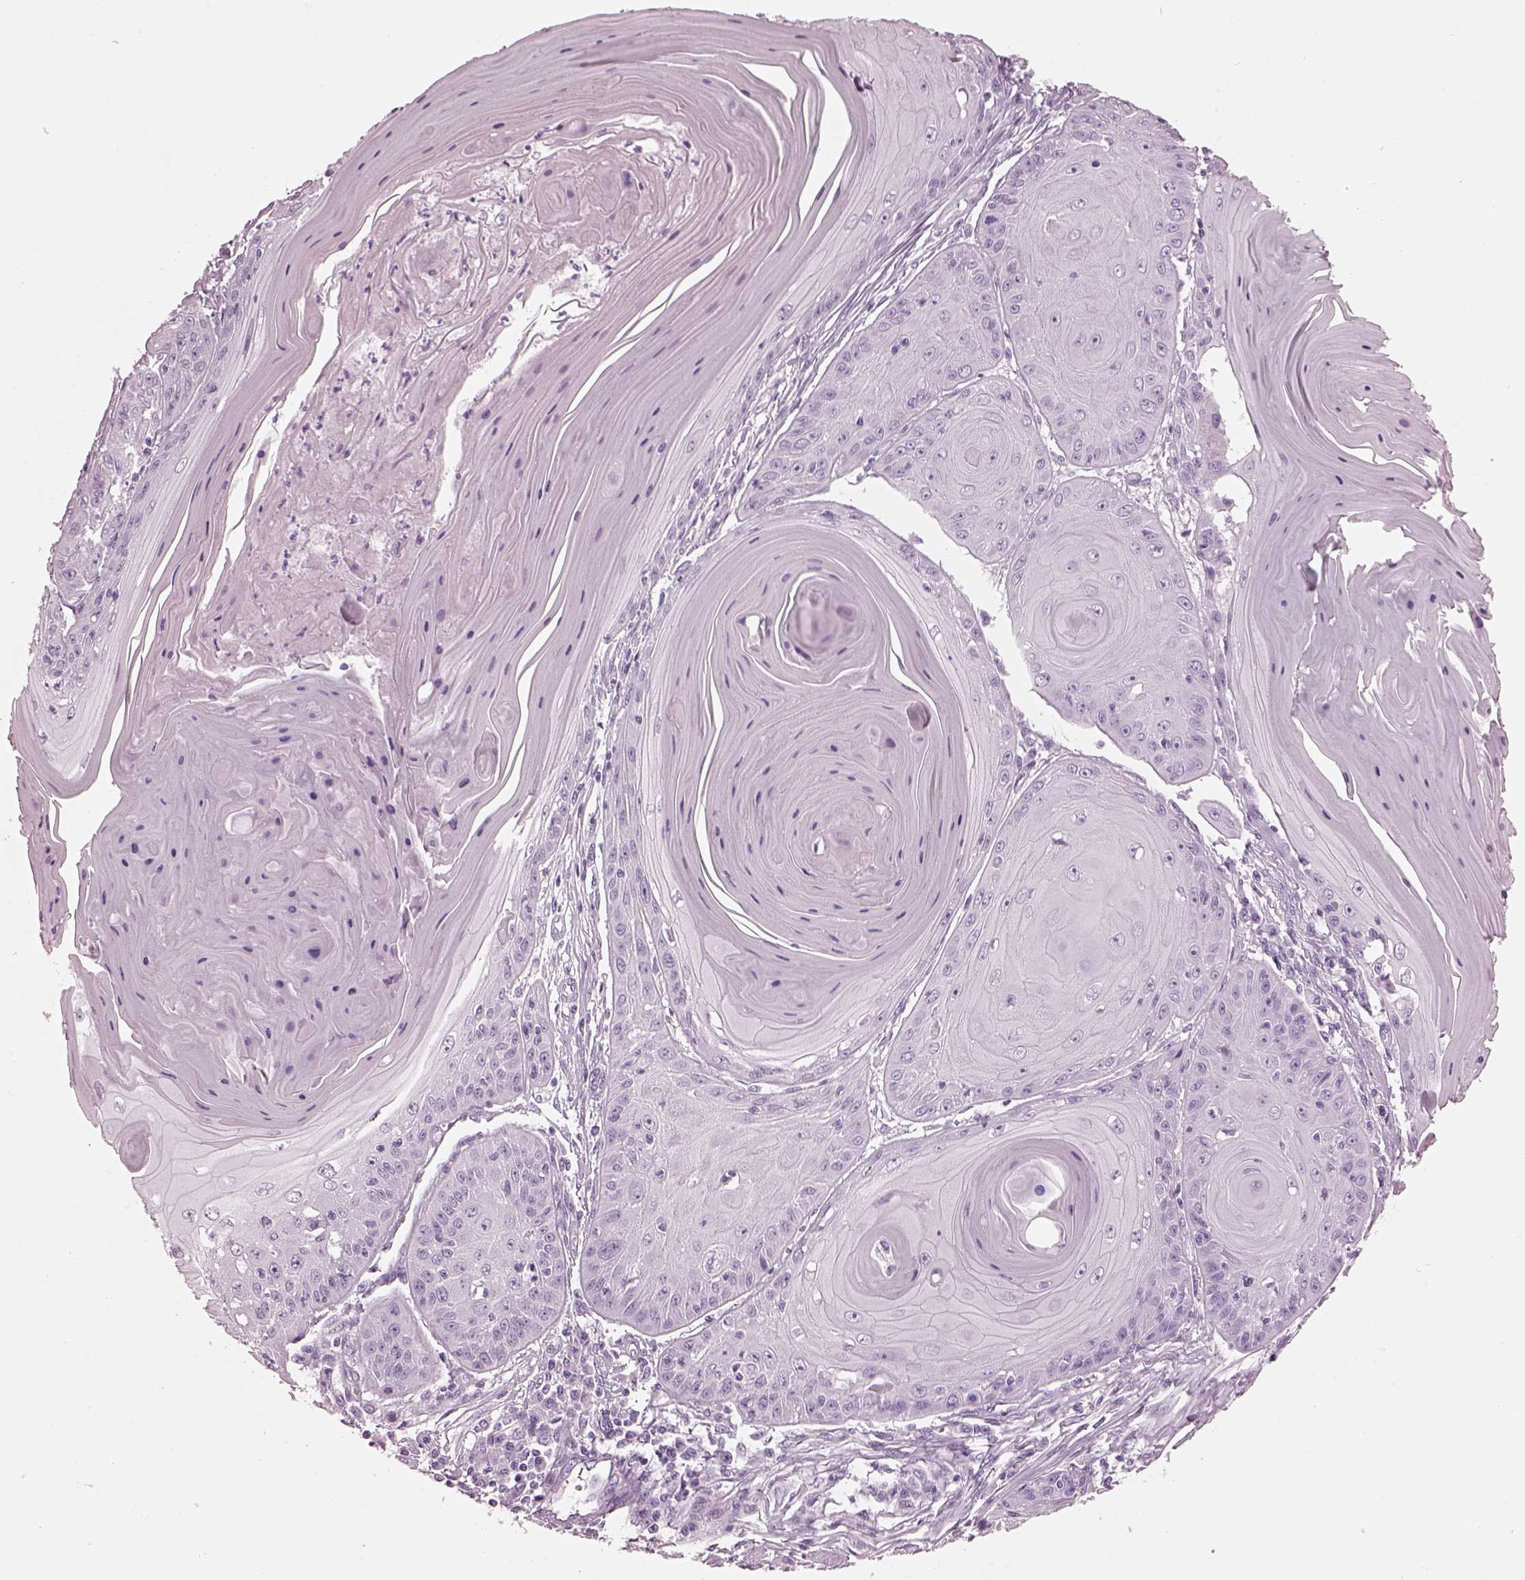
{"staining": {"intensity": "negative", "quantity": "none", "location": "none"}, "tissue": "skin cancer", "cell_type": "Tumor cells", "image_type": "cancer", "snomed": [{"axis": "morphology", "description": "Squamous cell carcinoma, NOS"}, {"axis": "topography", "description": "Skin"}, {"axis": "topography", "description": "Vulva"}], "caption": "High magnification brightfield microscopy of skin squamous cell carcinoma stained with DAB (brown) and counterstained with hematoxylin (blue): tumor cells show no significant expression.", "gene": "HYDIN", "patient": {"sex": "female", "age": 85}}